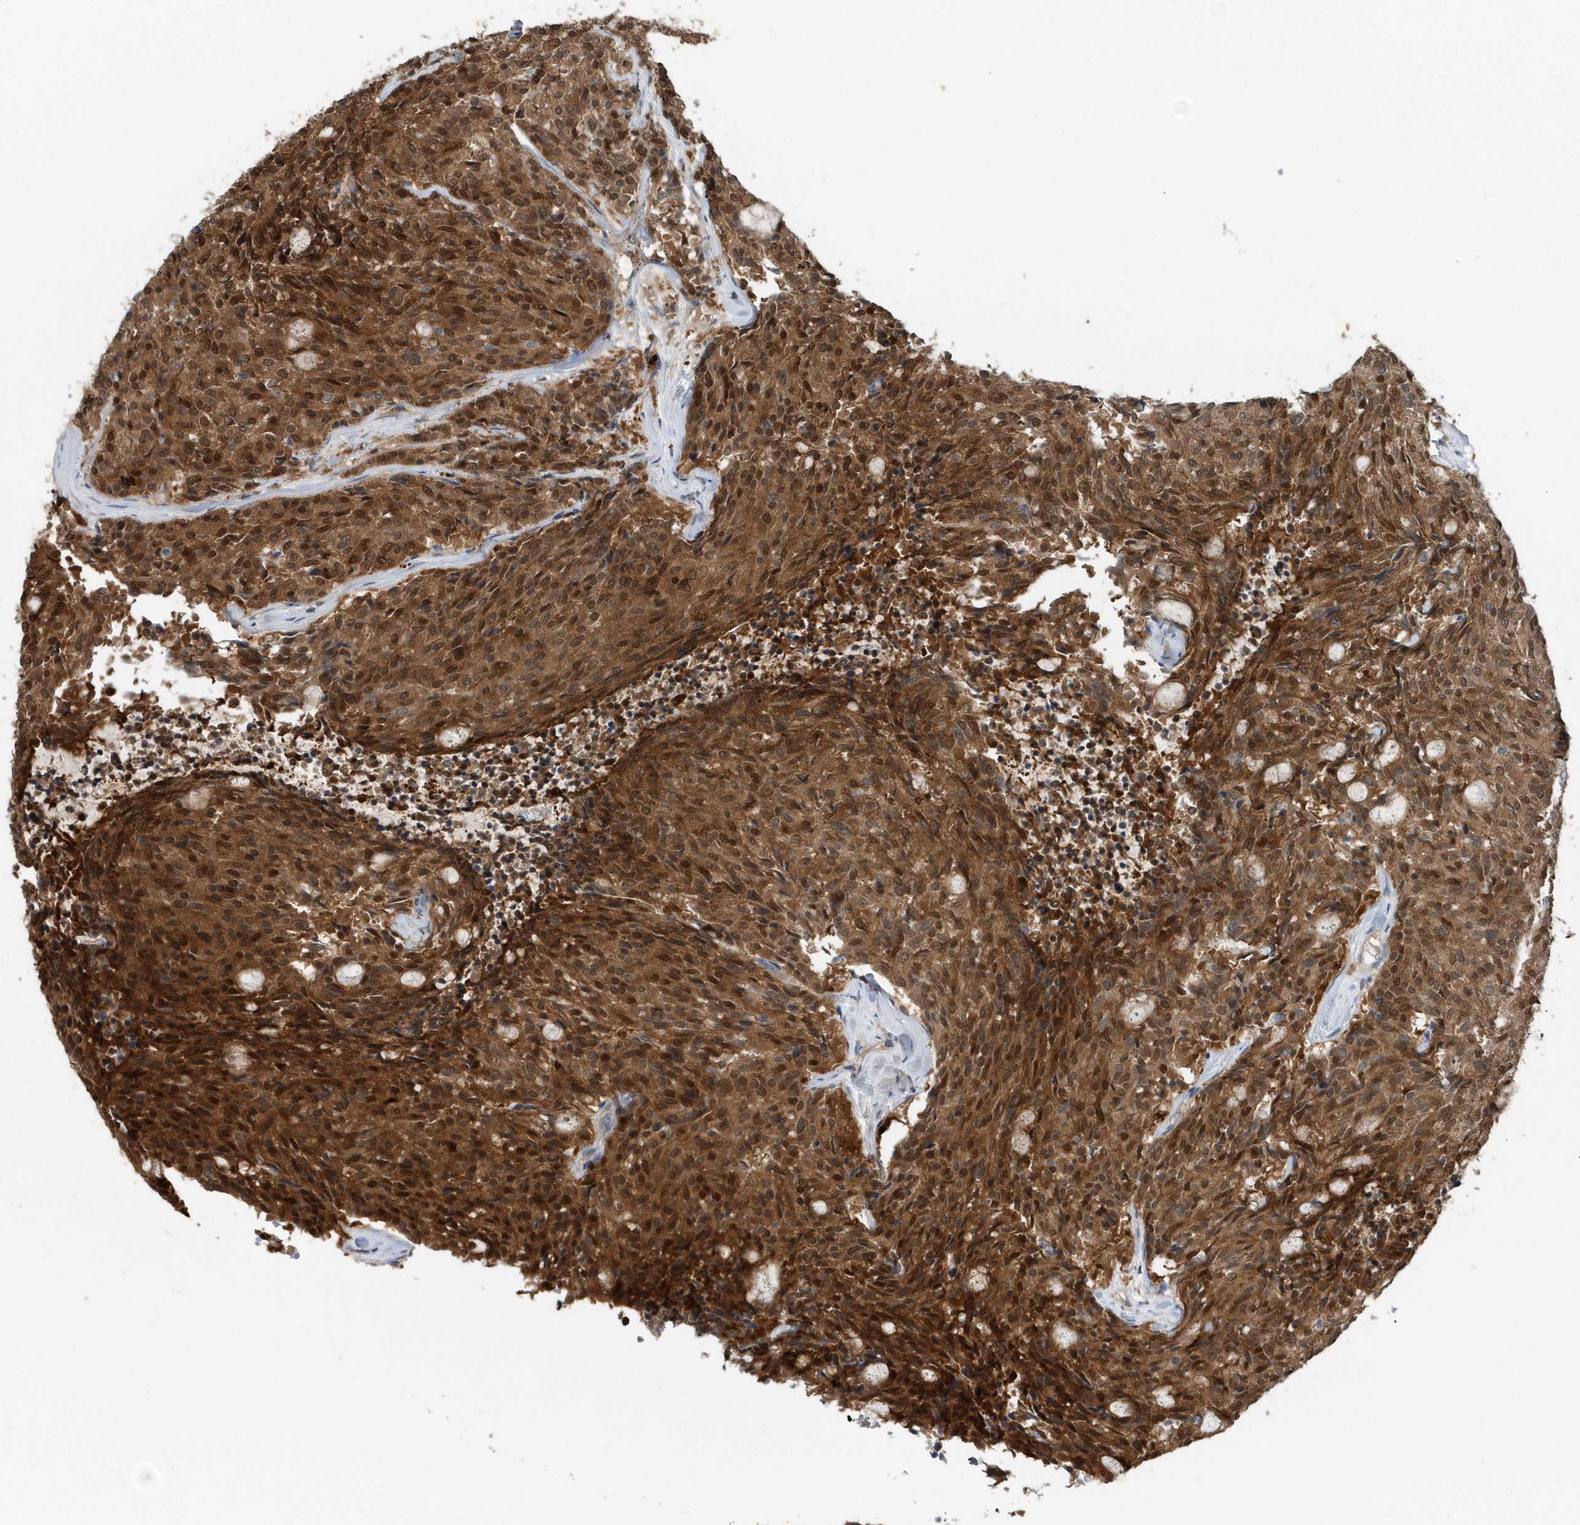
{"staining": {"intensity": "strong", "quantity": ">75%", "location": "cytoplasmic/membranous,nuclear"}, "tissue": "carcinoid", "cell_type": "Tumor cells", "image_type": "cancer", "snomed": [{"axis": "morphology", "description": "Carcinoid, malignant, NOS"}, {"axis": "topography", "description": "Pancreas"}], "caption": "Protein analysis of carcinoid (malignant) tissue exhibits strong cytoplasmic/membranous and nuclear staining in approximately >75% of tumor cells. The protein is stained brown, and the nuclei are stained in blue (DAB (3,3'-diaminobenzidine) IHC with brightfield microscopy, high magnification).", "gene": "PFN2", "patient": {"sex": "female", "age": 54}}